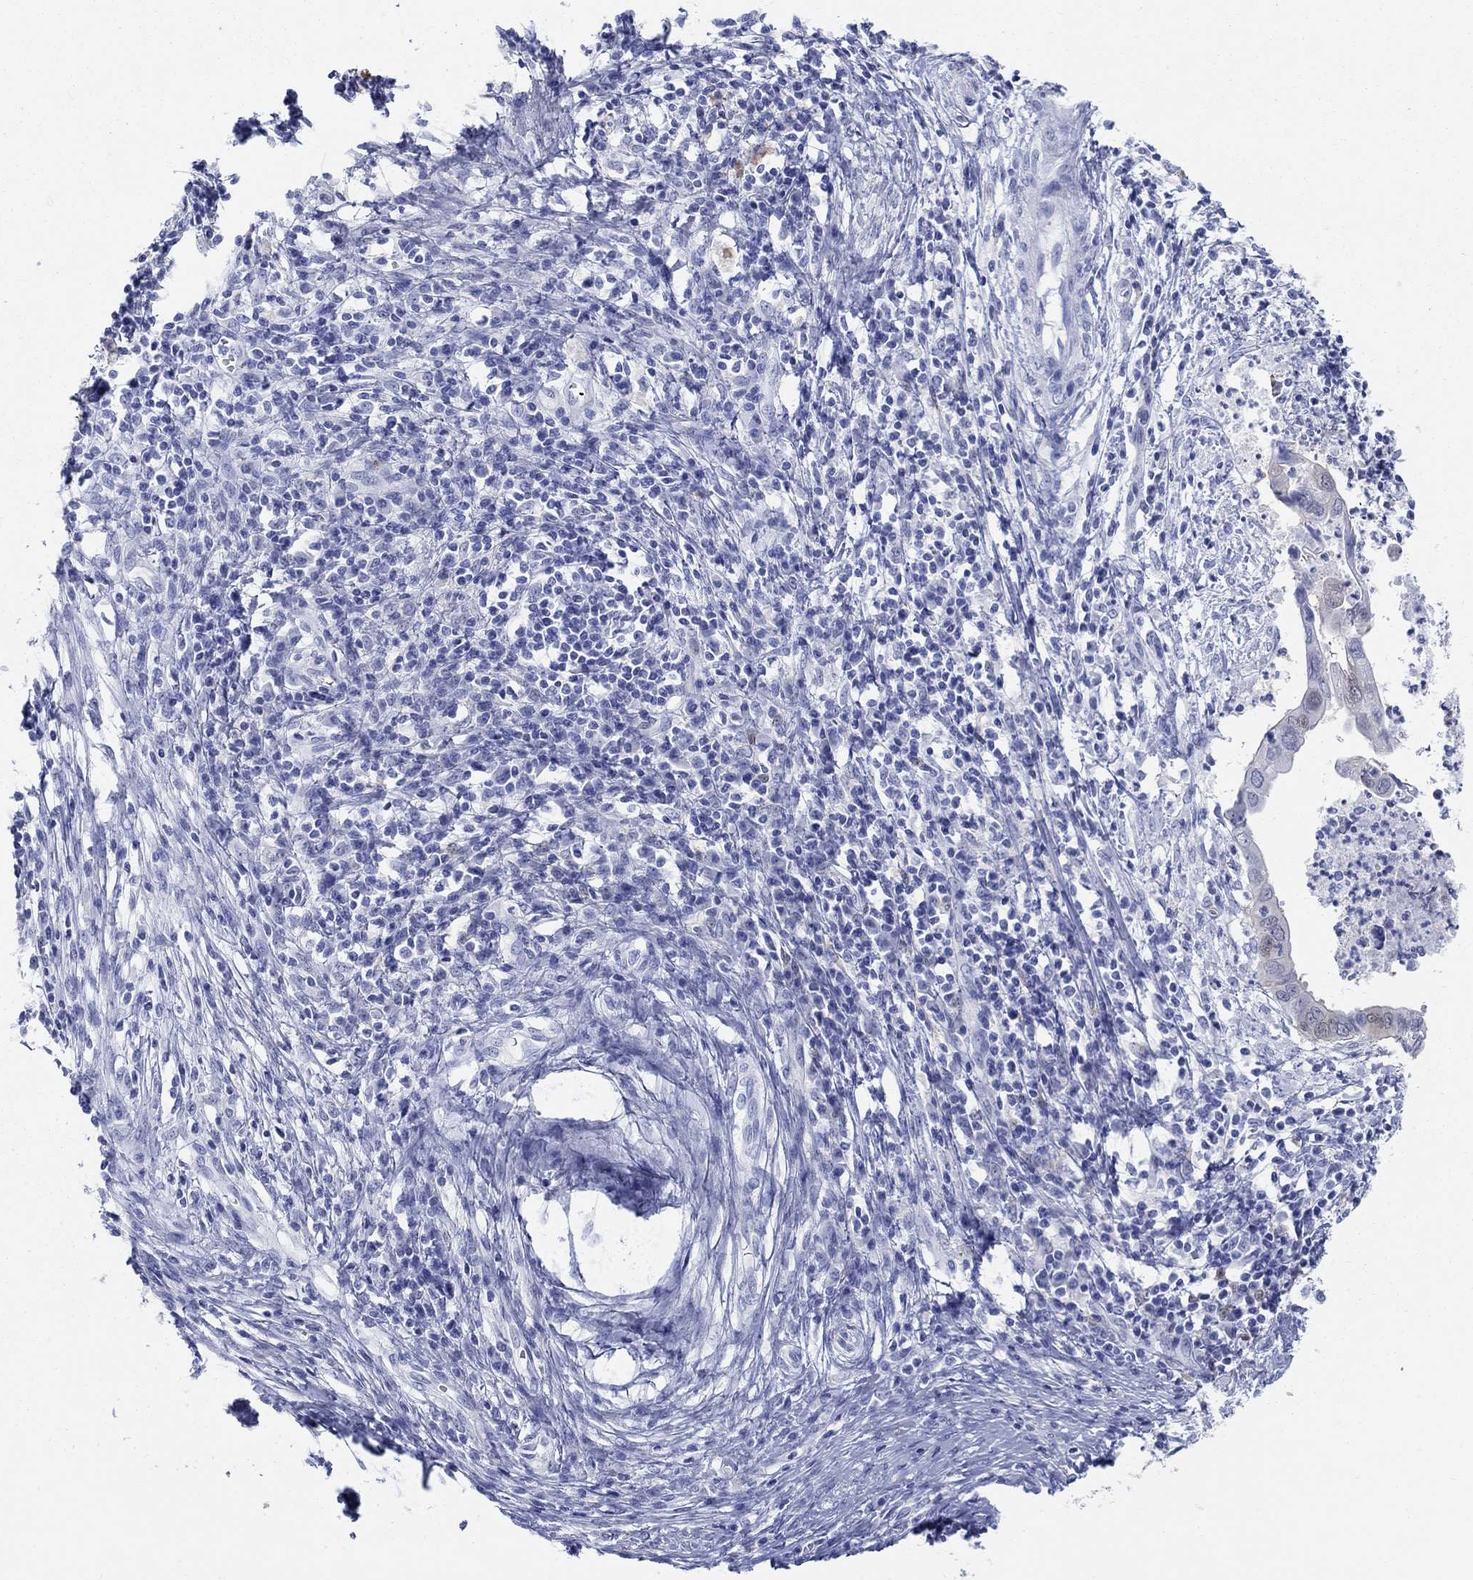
{"staining": {"intensity": "strong", "quantity": "25%-75%", "location": "cytoplasmic/membranous"}, "tissue": "cervical cancer", "cell_type": "Tumor cells", "image_type": "cancer", "snomed": [{"axis": "morphology", "description": "Adenocarcinoma, NOS"}, {"axis": "topography", "description": "Cervix"}], "caption": "The photomicrograph shows a brown stain indicating the presence of a protein in the cytoplasmic/membranous of tumor cells in cervical cancer.", "gene": "AKR1C2", "patient": {"sex": "female", "age": 42}}